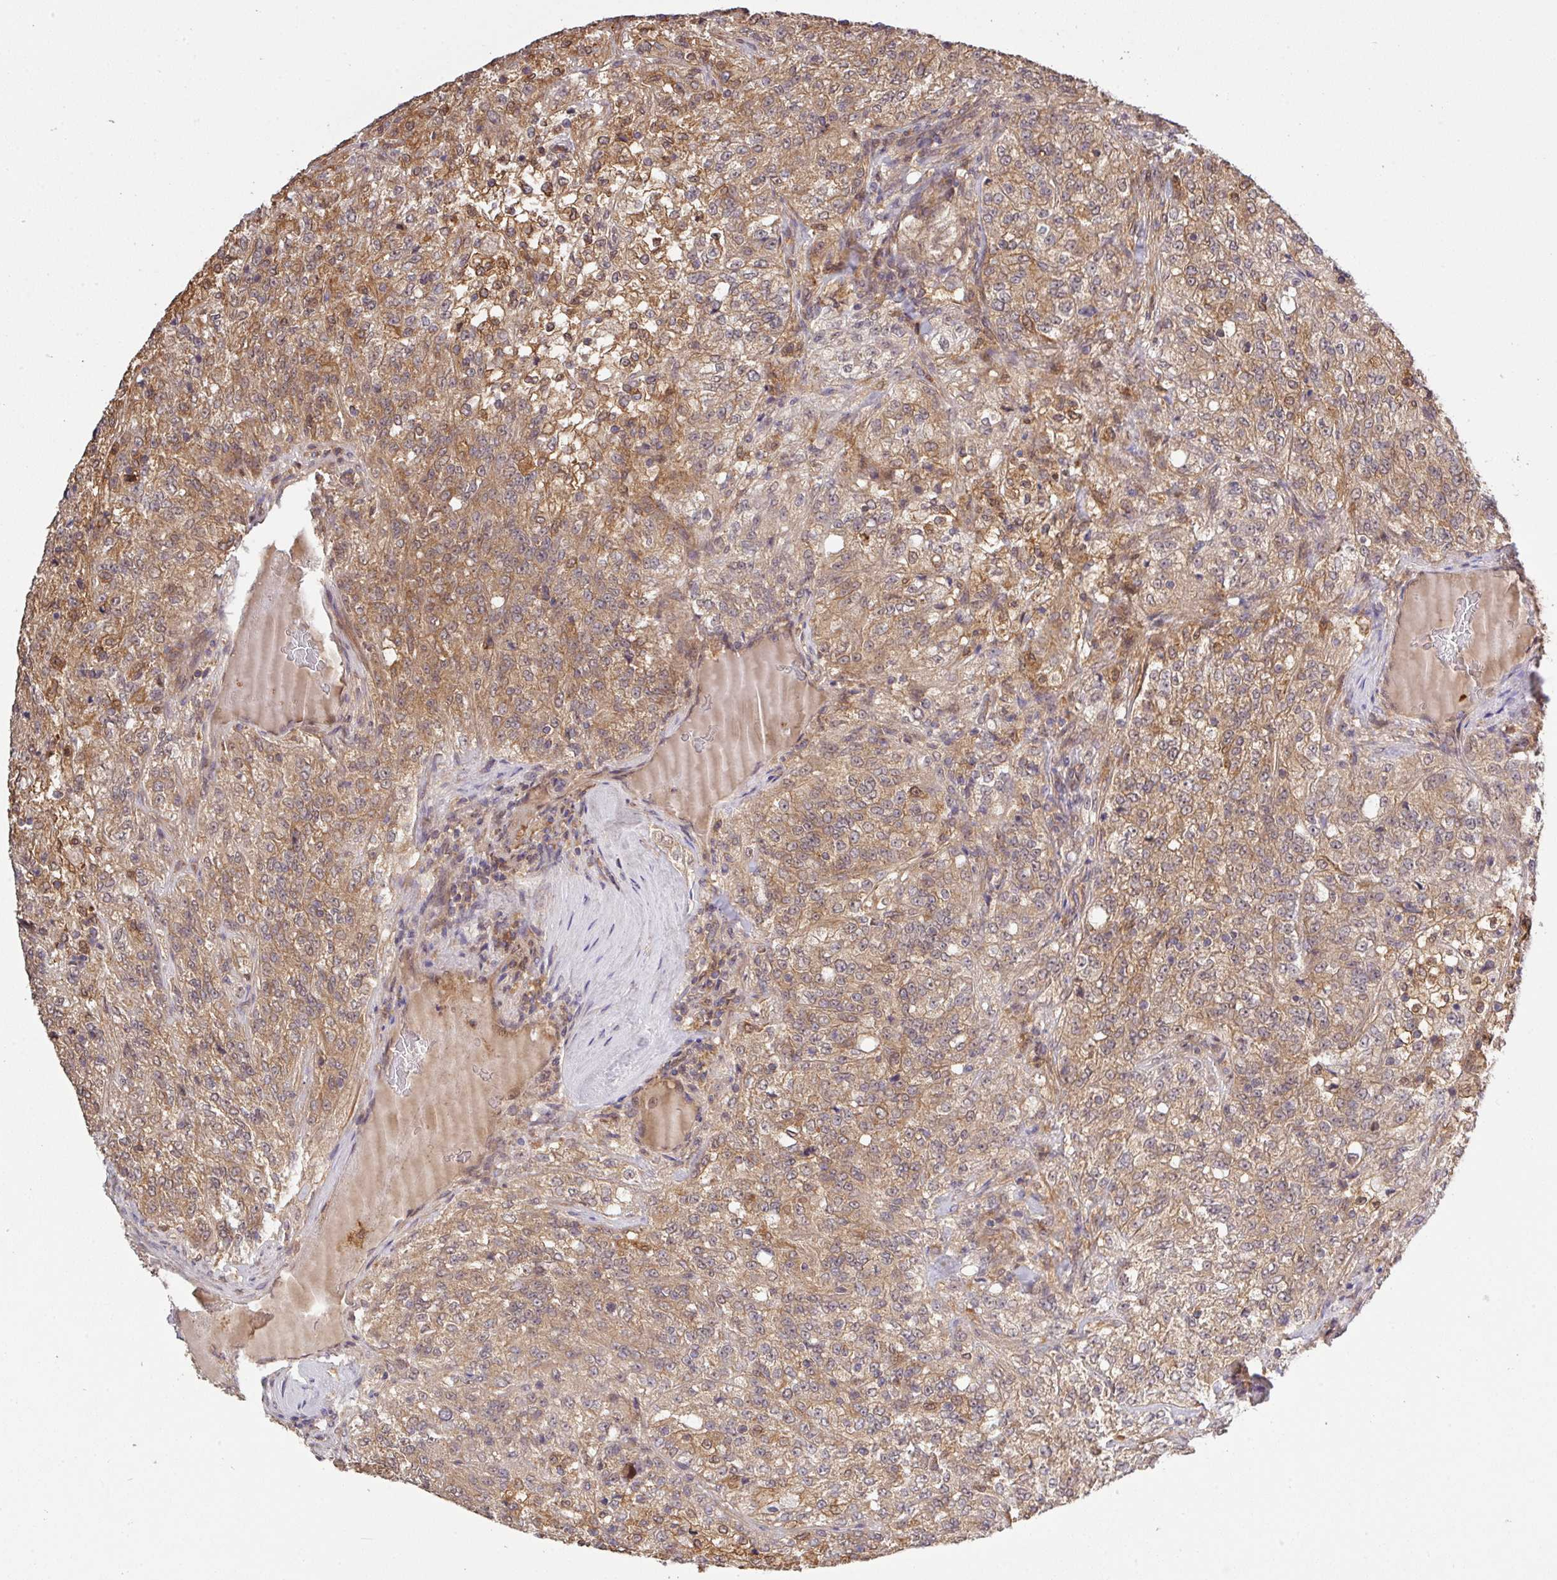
{"staining": {"intensity": "moderate", "quantity": ">75%", "location": "cytoplasmic/membranous,nuclear"}, "tissue": "renal cancer", "cell_type": "Tumor cells", "image_type": "cancer", "snomed": [{"axis": "morphology", "description": "Adenocarcinoma, NOS"}, {"axis": "topography", "description": "Kidney"}], "caption": "IHC of human renal adenocarcinoma exhibits medium levels of moderate cytoplasmic/membranous and nuclear staining in about >75% of tumor cells. The protein is shown in brown color, while the nuclei are stained blue.", "gene": "ARPIN", "patient": {"sex": "female", "age": 63}}